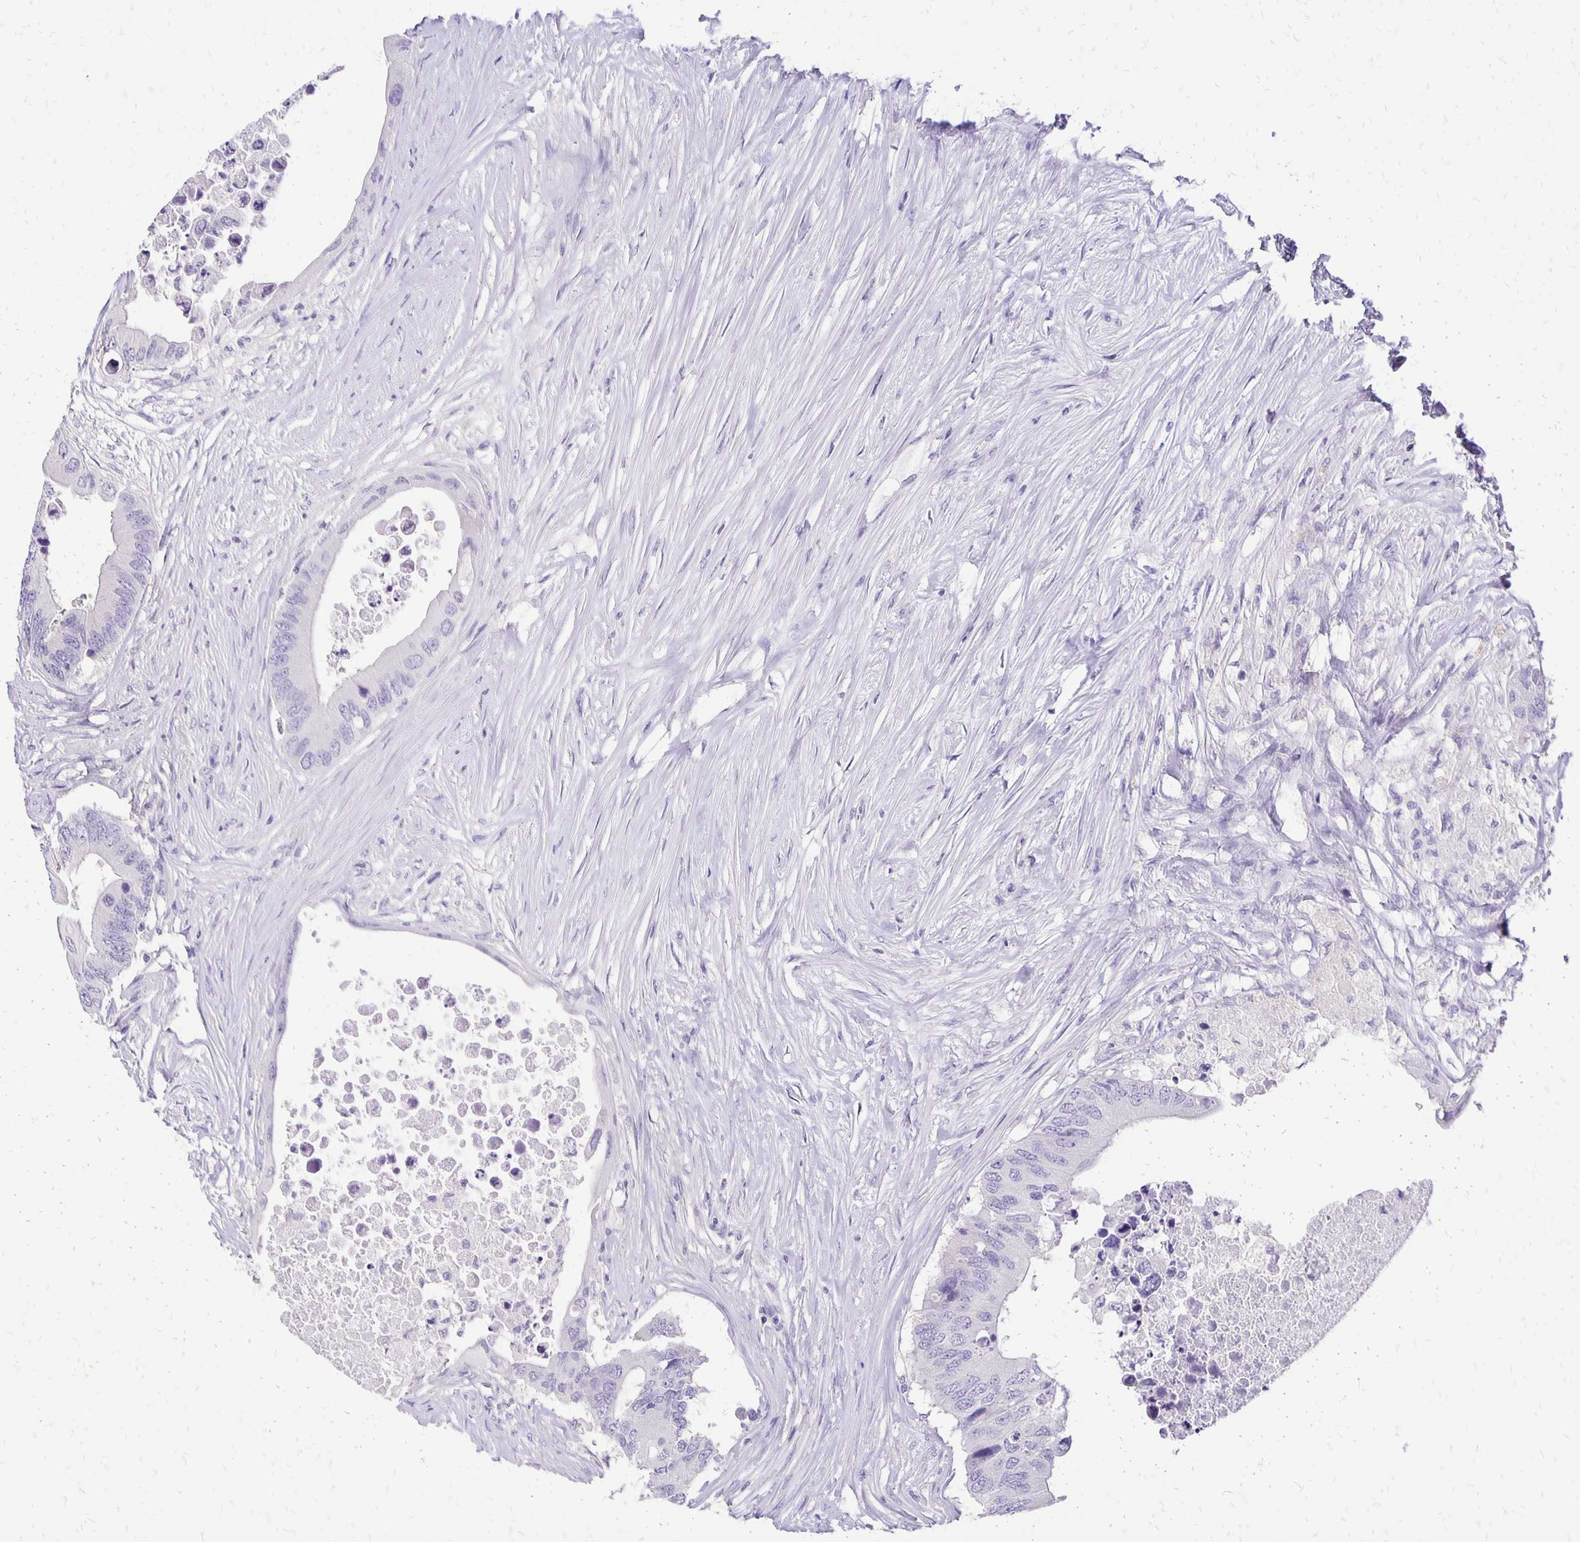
{"staining": {"intensity": "negative", "quantity": "none", "location": "none"}, "tissue": "colorectal cancer", "cell_type": "Tumor cells", "image_type": "cancer", "snomed": [{"axis": "morphology", "description": "Adenocarcinoma, NOS"}, {"axis": "topography", "description": "Colon"}], "caption": "DAB (3,3'-diaminobenzidine) immunohistochemical staining of adenocarcinoma (colorectal) exhibits no significant expression in tumor cells.", "gene": "ANKRD45", "patient": {"sex": "male", "age": 71}}